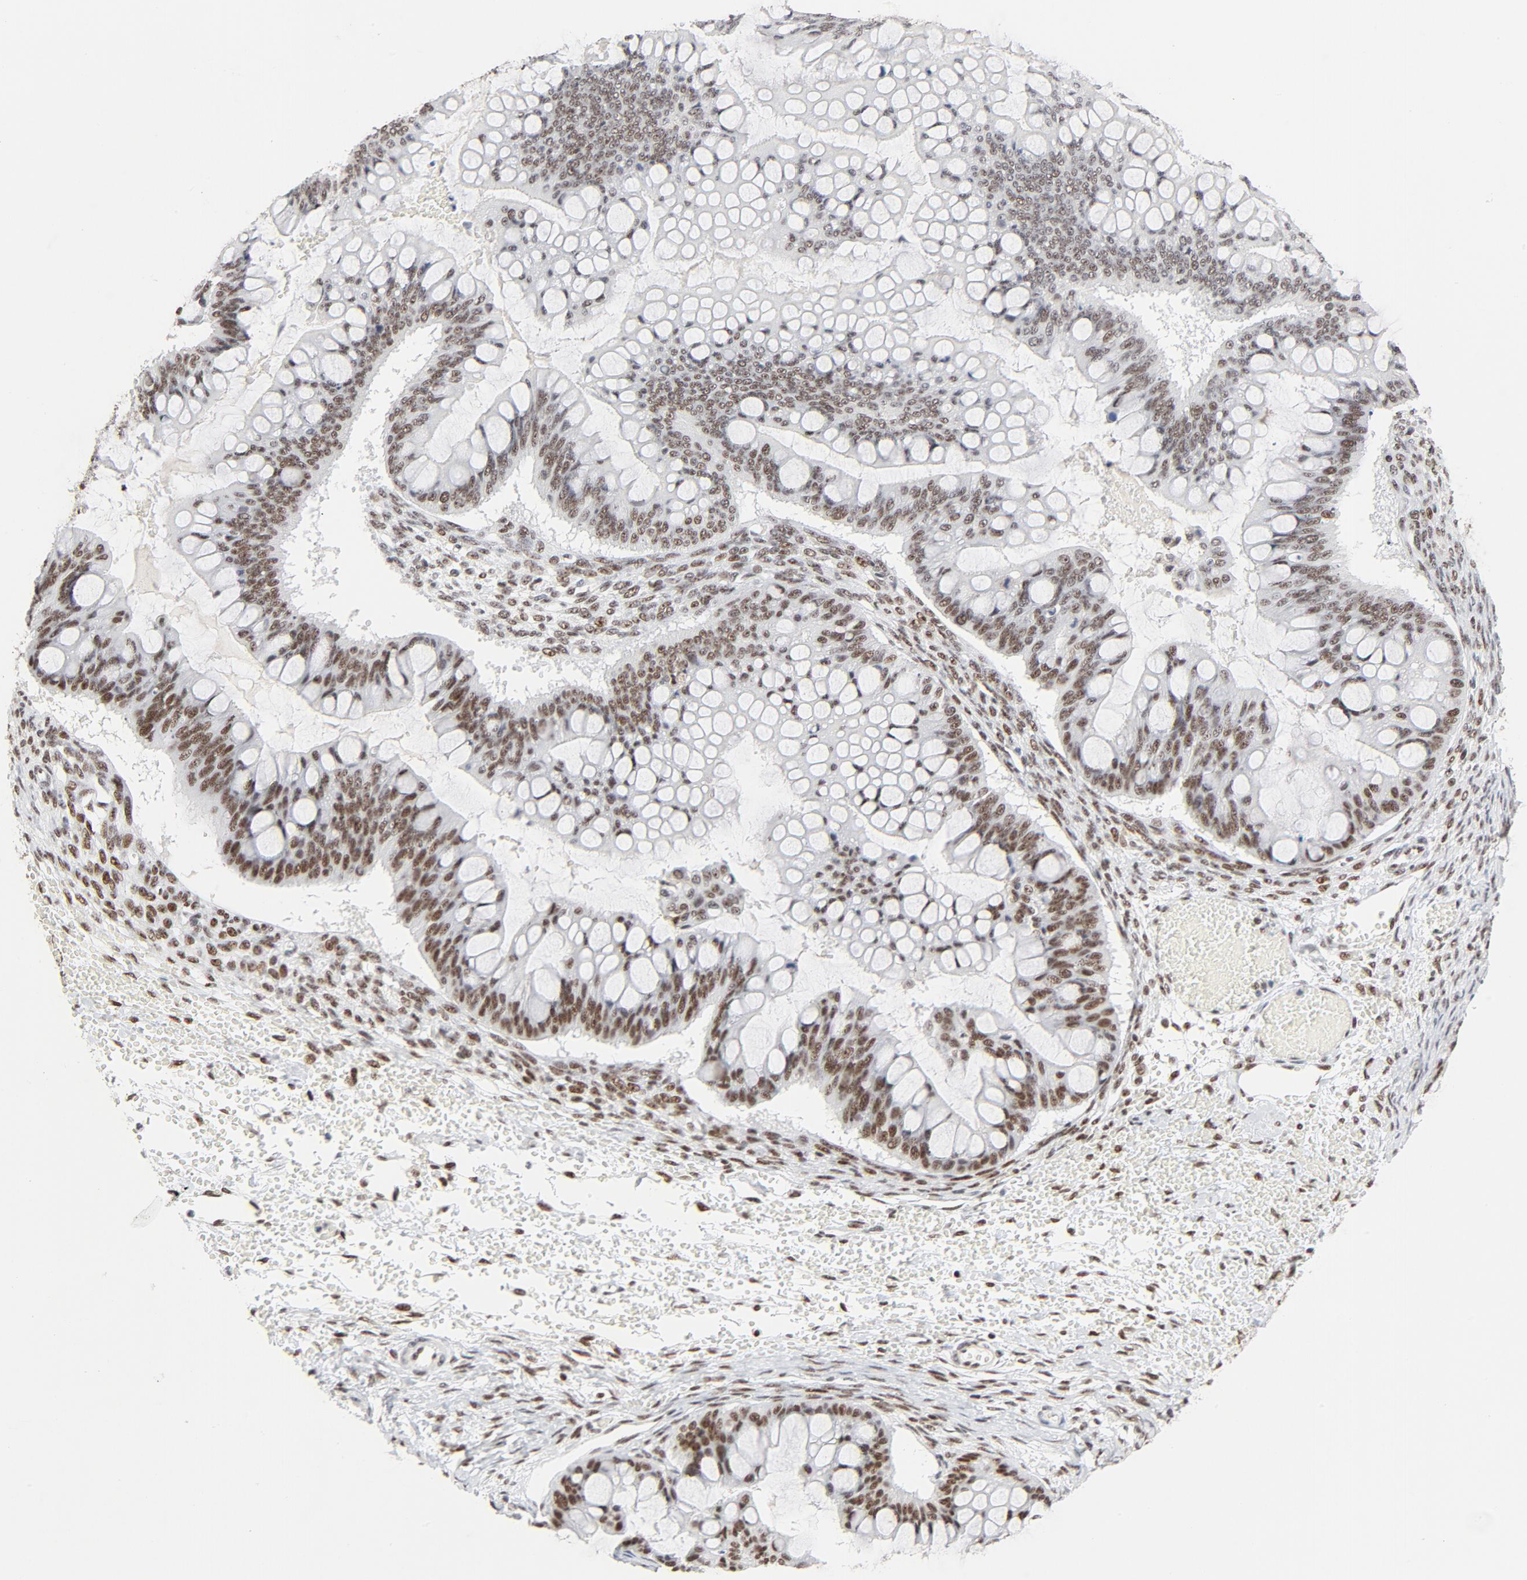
{"staining": {"intensity": "moderate", "quantity": ">75%", "location": "nuclear"}, "tissue": "ovarian cancer", "cell_type": "Tumor cells", "image_type": "cancer", "snomed": [{"axis": "morphology", "description": "Cystadenocarcinoma, mucinous, NOS"}, {"axis": "topography", "description": "Ovary"}], "caption": "A photomicrograph of ovarian mucinous cystadenocarcinoma stained for a protein displays moderate nuclear brown staining in tumor cells.", "gene": "GTF2H1", "patient": {"sex": "female", "age": 73}}